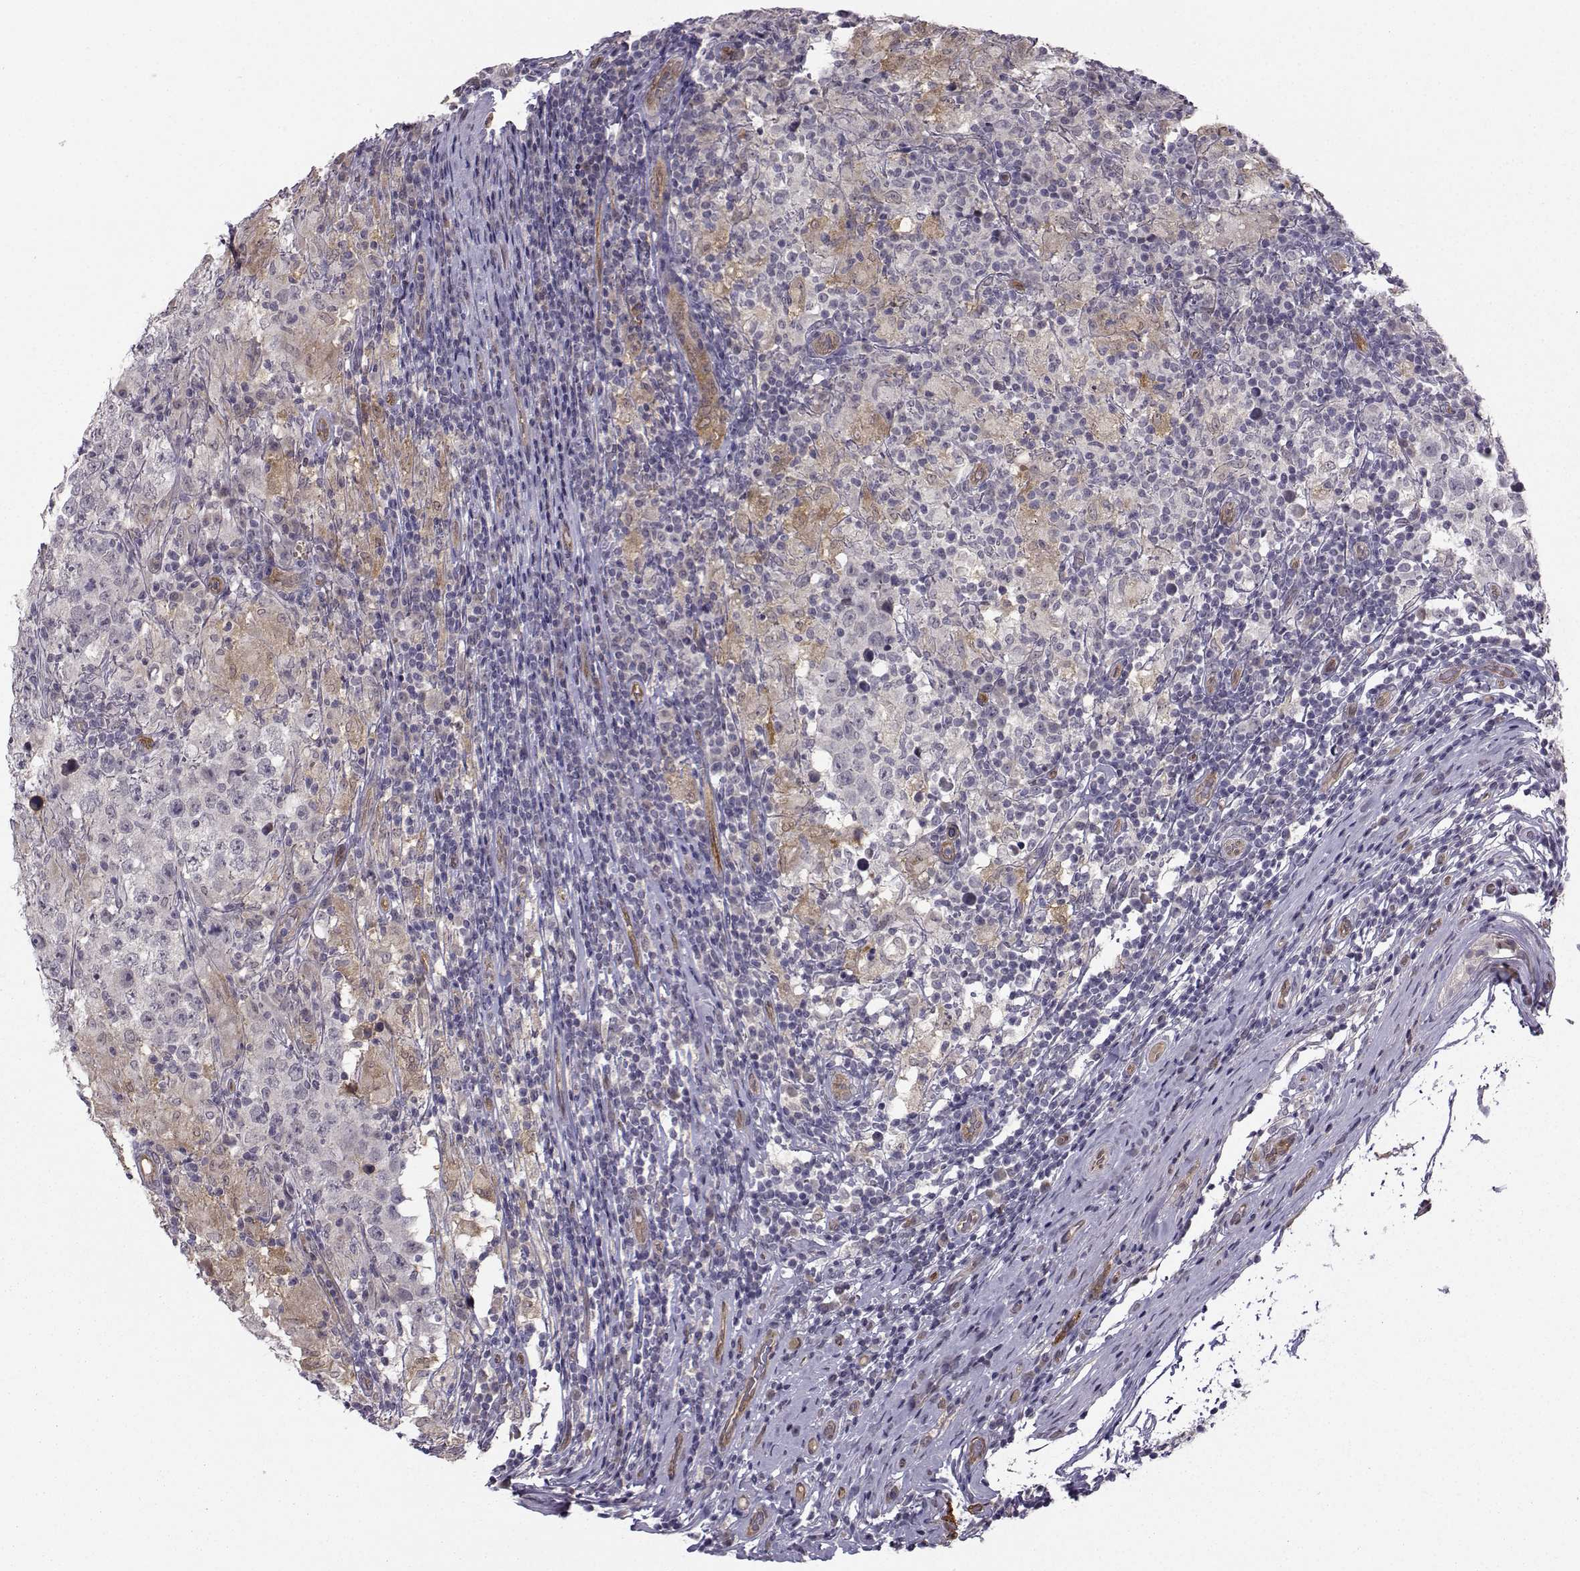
{"staining": {"intensity": "negative", "quantity": "none", "location": "none"}, "tissue": "testis cancer", "cell_type": "Tumor cells", "image_type": "cancer", "snomed": [{"axis": "morphology", "description": "Seminoma, NOS"}, {"axis": "morphology", "description": "Carcinoma, Embryonal, NOS"}, {"axis": "topography", "description": "Testis"}], "caption": "This is an immunohistochemistry photomicrograph of human testis cancer (embryonal carcinoma). There is no staining in tumor cells.", "gene": "NQO1", "patient": {"sex": "male", "age": 41}}